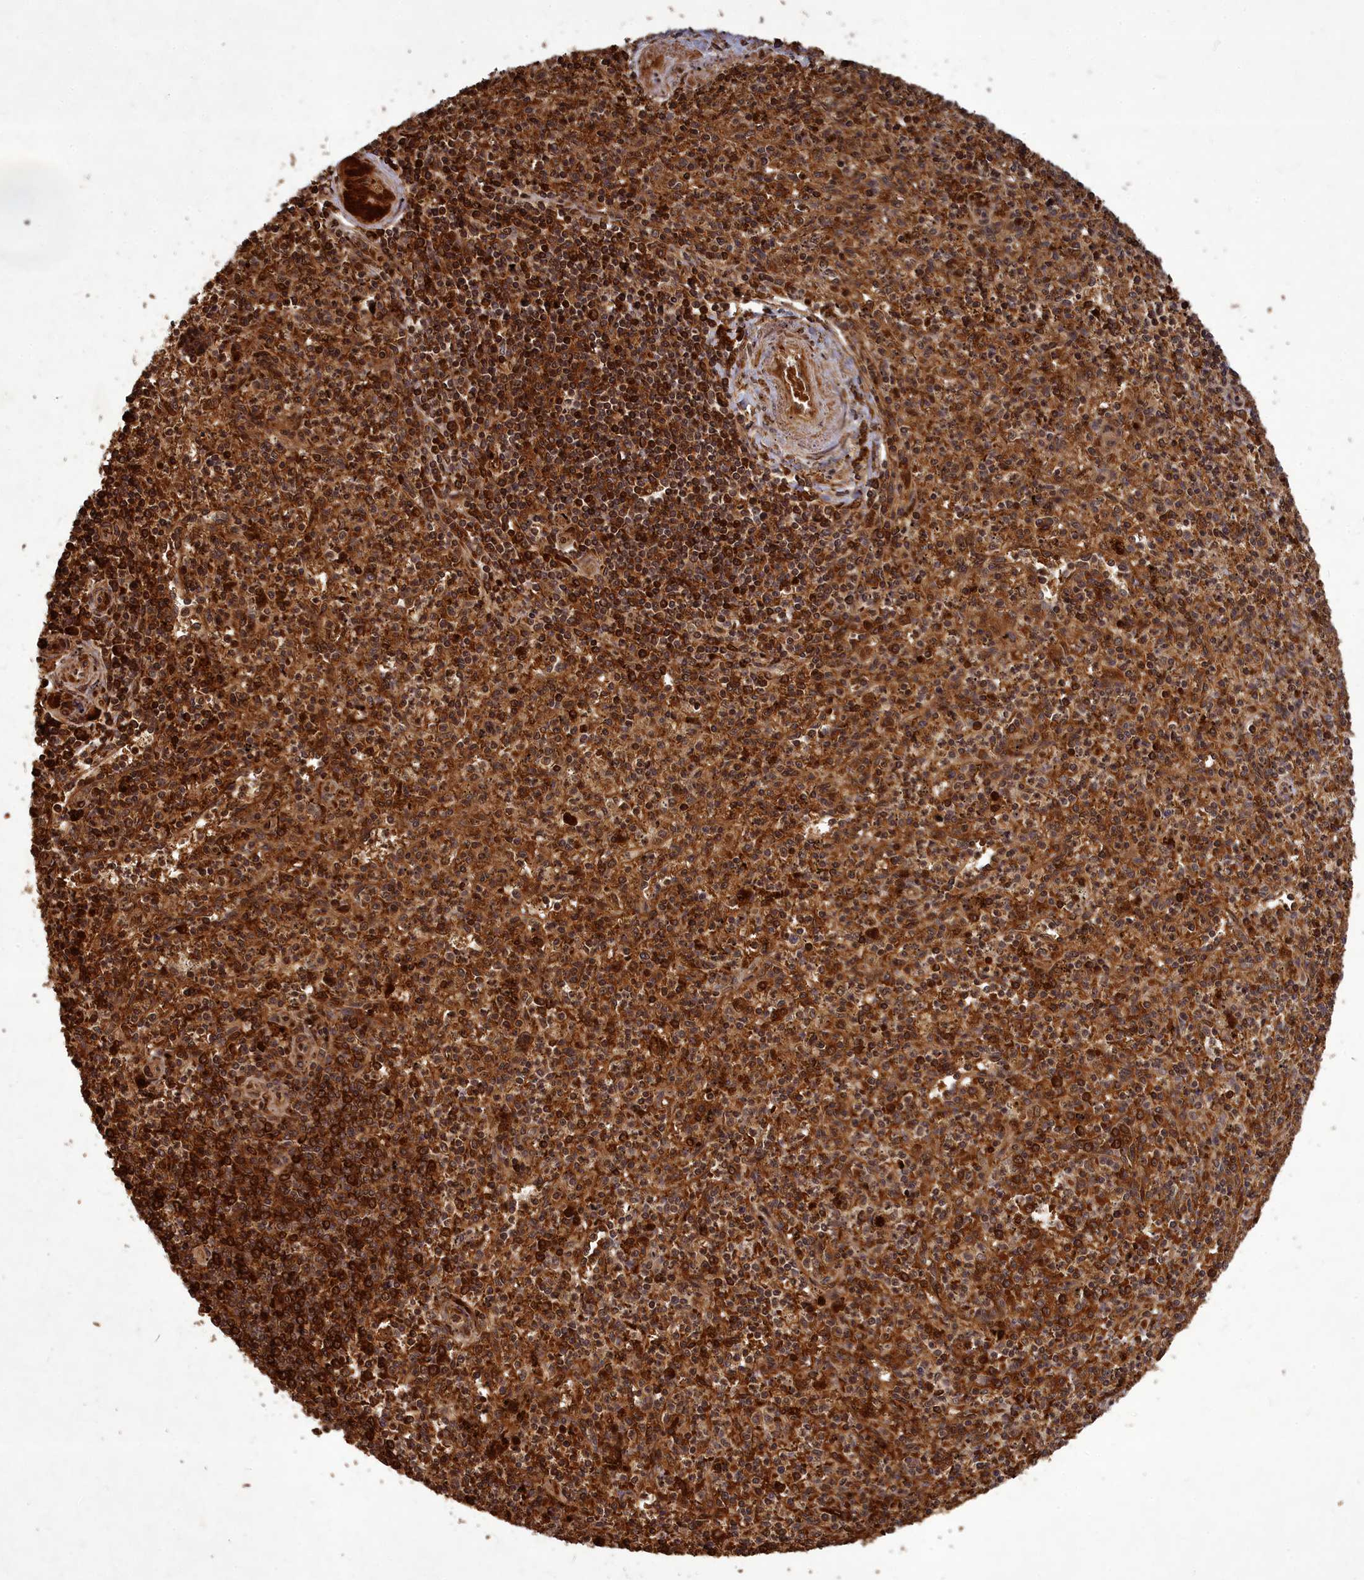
{"staining": {"intensity": "strong", "quantity": ">75%", "location": "cytoplasmic/membranous"}, "tissue": "spleen", "cell_type": "Cells in red pulp", "image_type": "normal", "snomed": [{"axis": "morphology", "description": "Normal tissue, NOS"}, {"axis": "topography", "description": "Spleen"}], "caption": "A photomicrograph of human spleen stained for a protein reveals strong cytoplasmic/membranous brown staining in cells in red pulp.", "gene": "SRMS", "patient": {"sex": "male", "age": 72}}